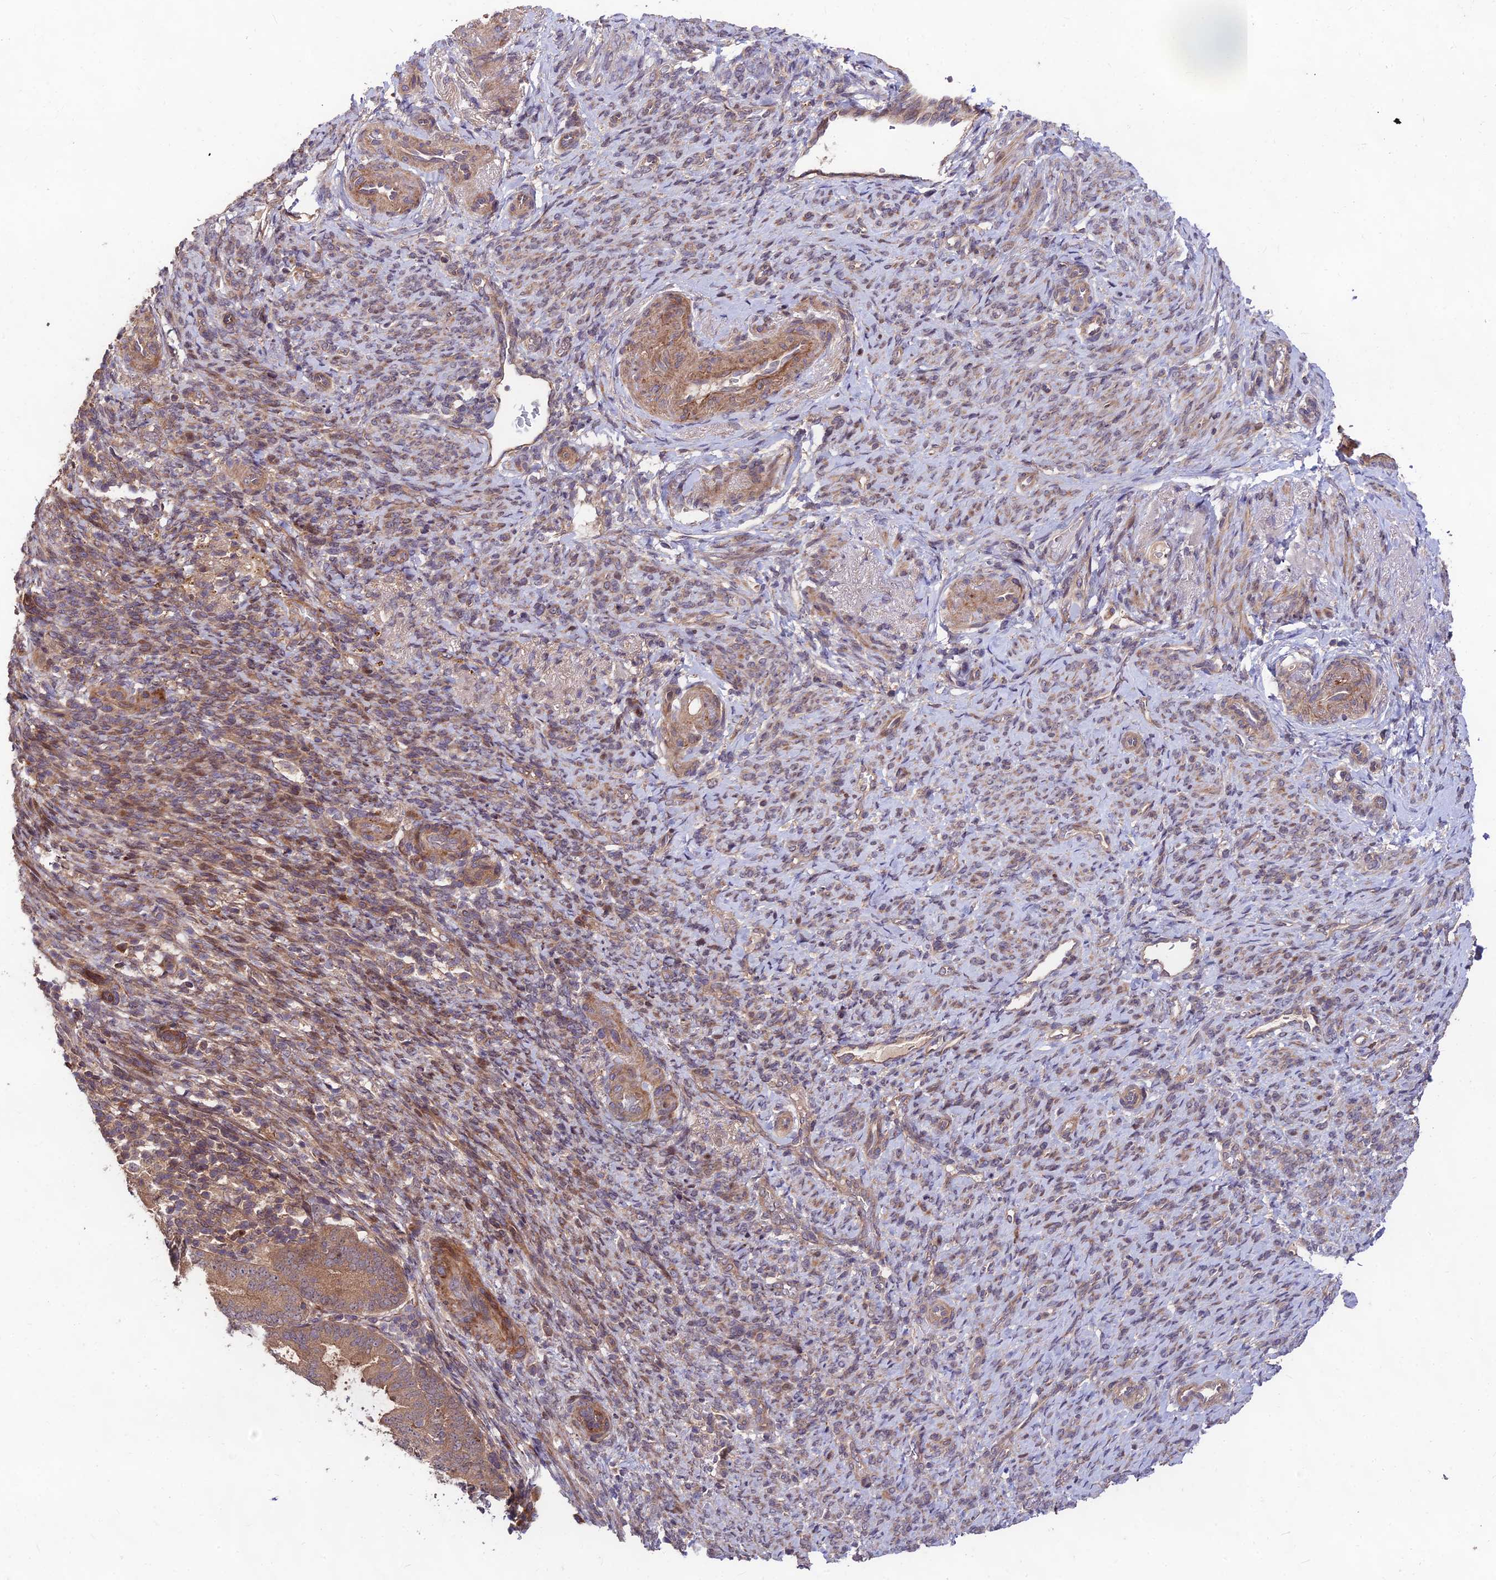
{"staining": {"intensity": "moderate", "quantity": ">75%", "location": "cytoplasmic/membranous"}, "tissue": "endometrial cancer", "cell_type": "Tumor cells", "image_type": "cancer", "snomed": [{"axis": "morphology", "description": "Adenocarcinoma, NOS"}, {"axis": "topography", "description": "Endometrium"}], "caption": "There is medium levels of moderate cytoplasmic/membranous expression in tumor cells of endometrial cancer, as demonstrated by immunohistochemical staining (brown color).", "gene": "MKKS", "patient": {"sex": "female", "age": 70}}